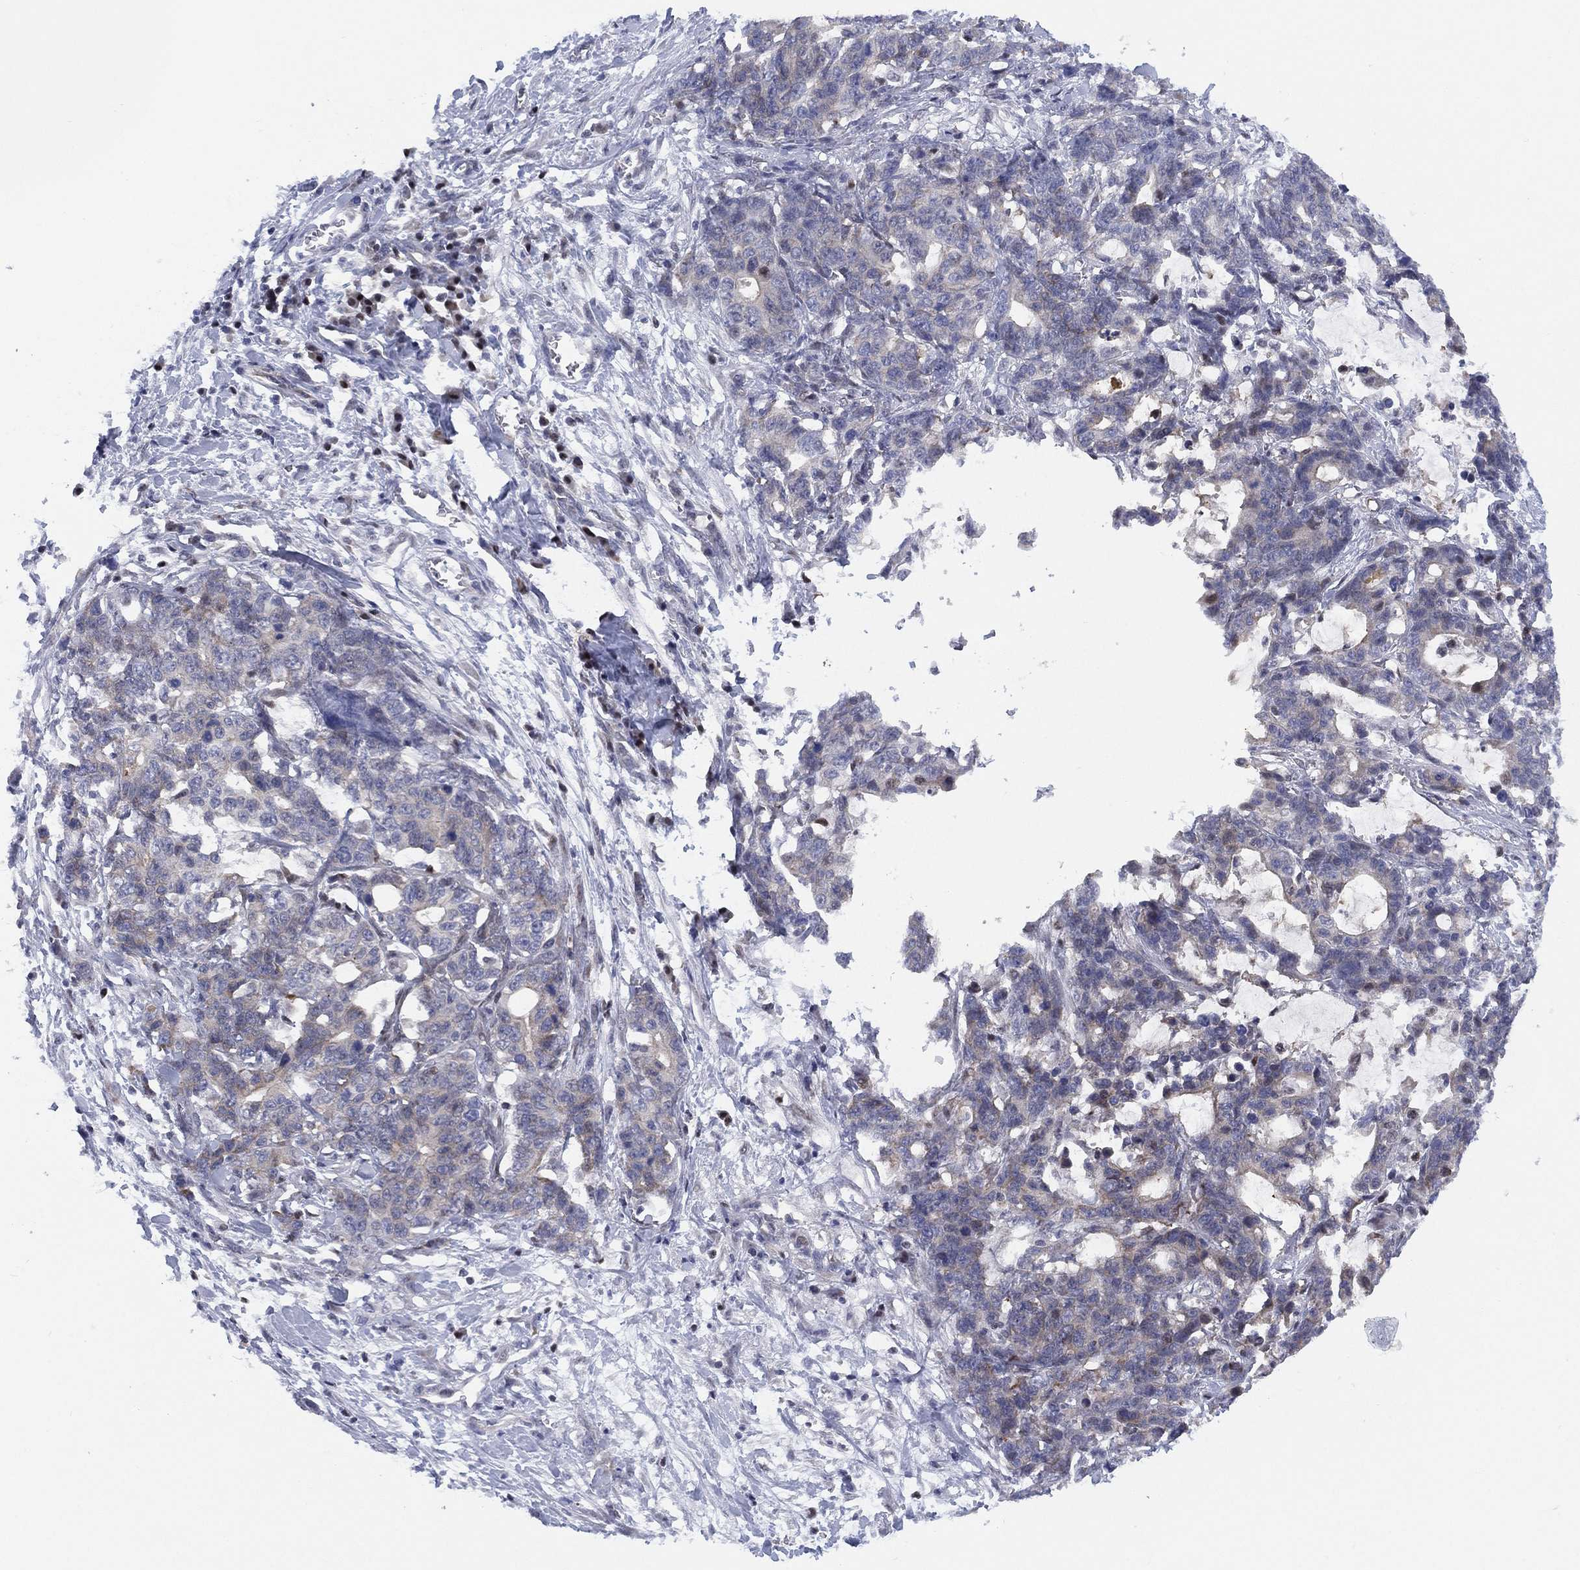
{"staining": {"intensity": "weak", "quantity": "<25%", "location": "cytoplasmic/membranous"}, "tissue": "stomach cancer", "cell_type": "Tumor cells", "image_type": "cancer", "snomed": [{"axis": "morphology", "description": "Normal tissue, NOS"}, {"axis": "morphology", "description": "Adenocarcinoma, NOS"}, {"axis": "topography", "description": "Stomach"}], "caption": "Stomach cancer stained for a protein using IHC exhibits no positivity tumor cells.", "gene": "SLC4A4", "patient": {"sex": "female", "age": 64}}